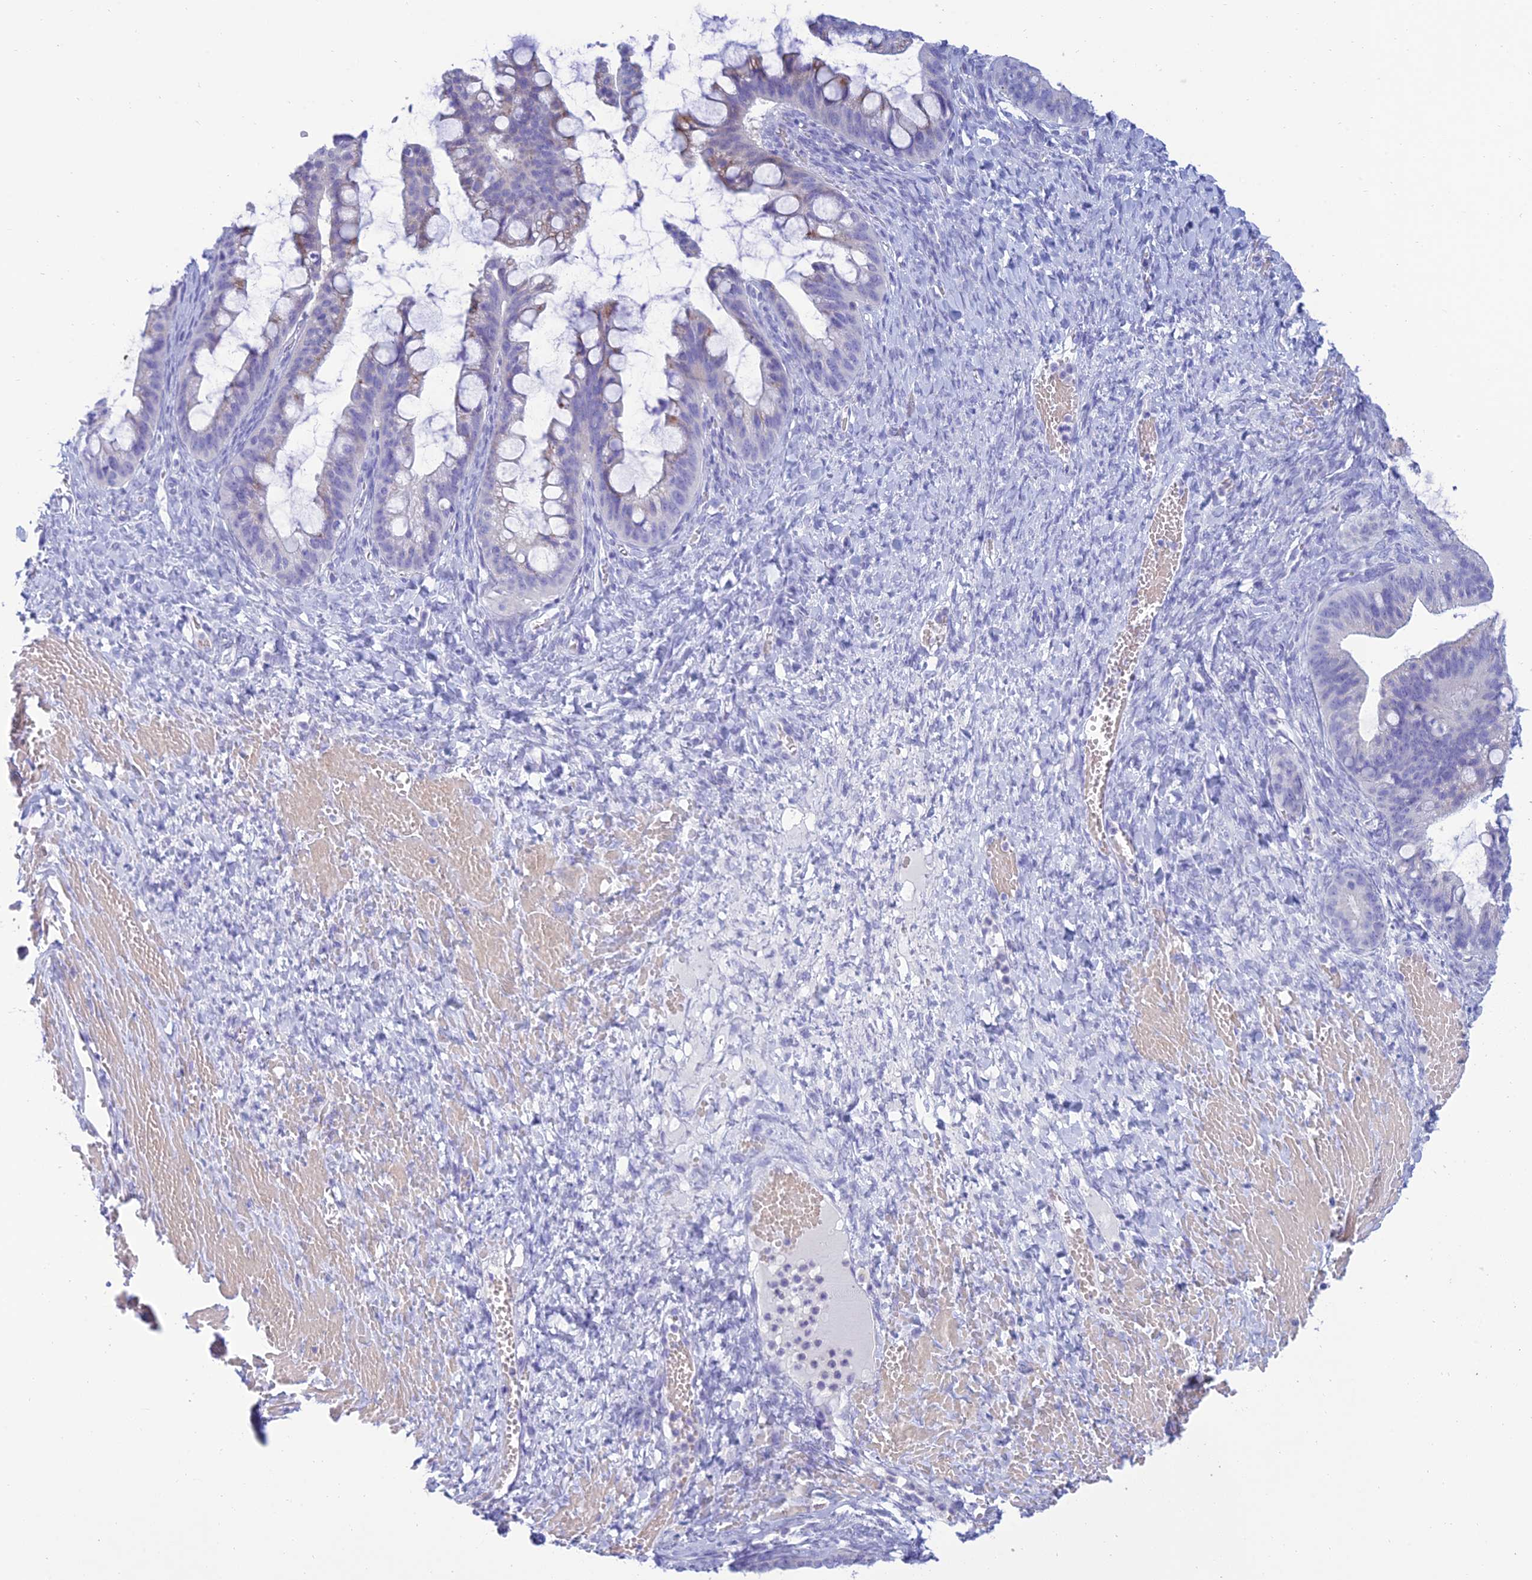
{"staining": {"intensity": "weak", "quantity": "<25%", "location": "cytoplasmic/membranous"}, "tissue": "ovarian cancer", "cell_type": "Tumor cells", "image_type": "cancer", "snomed": [{"axis": "morphology", "description": "Cystadenocarcinoma, mucinous, NOS"}, {"axis": "topography", "description": "Ovary"}], "caption": "The micrograph reveals no significant positivity in tumor cells of mucinous cystadenocarcinoma (ovarian).", "gene": "MAL2", "patient": {"sex": "female", "age": 73}}